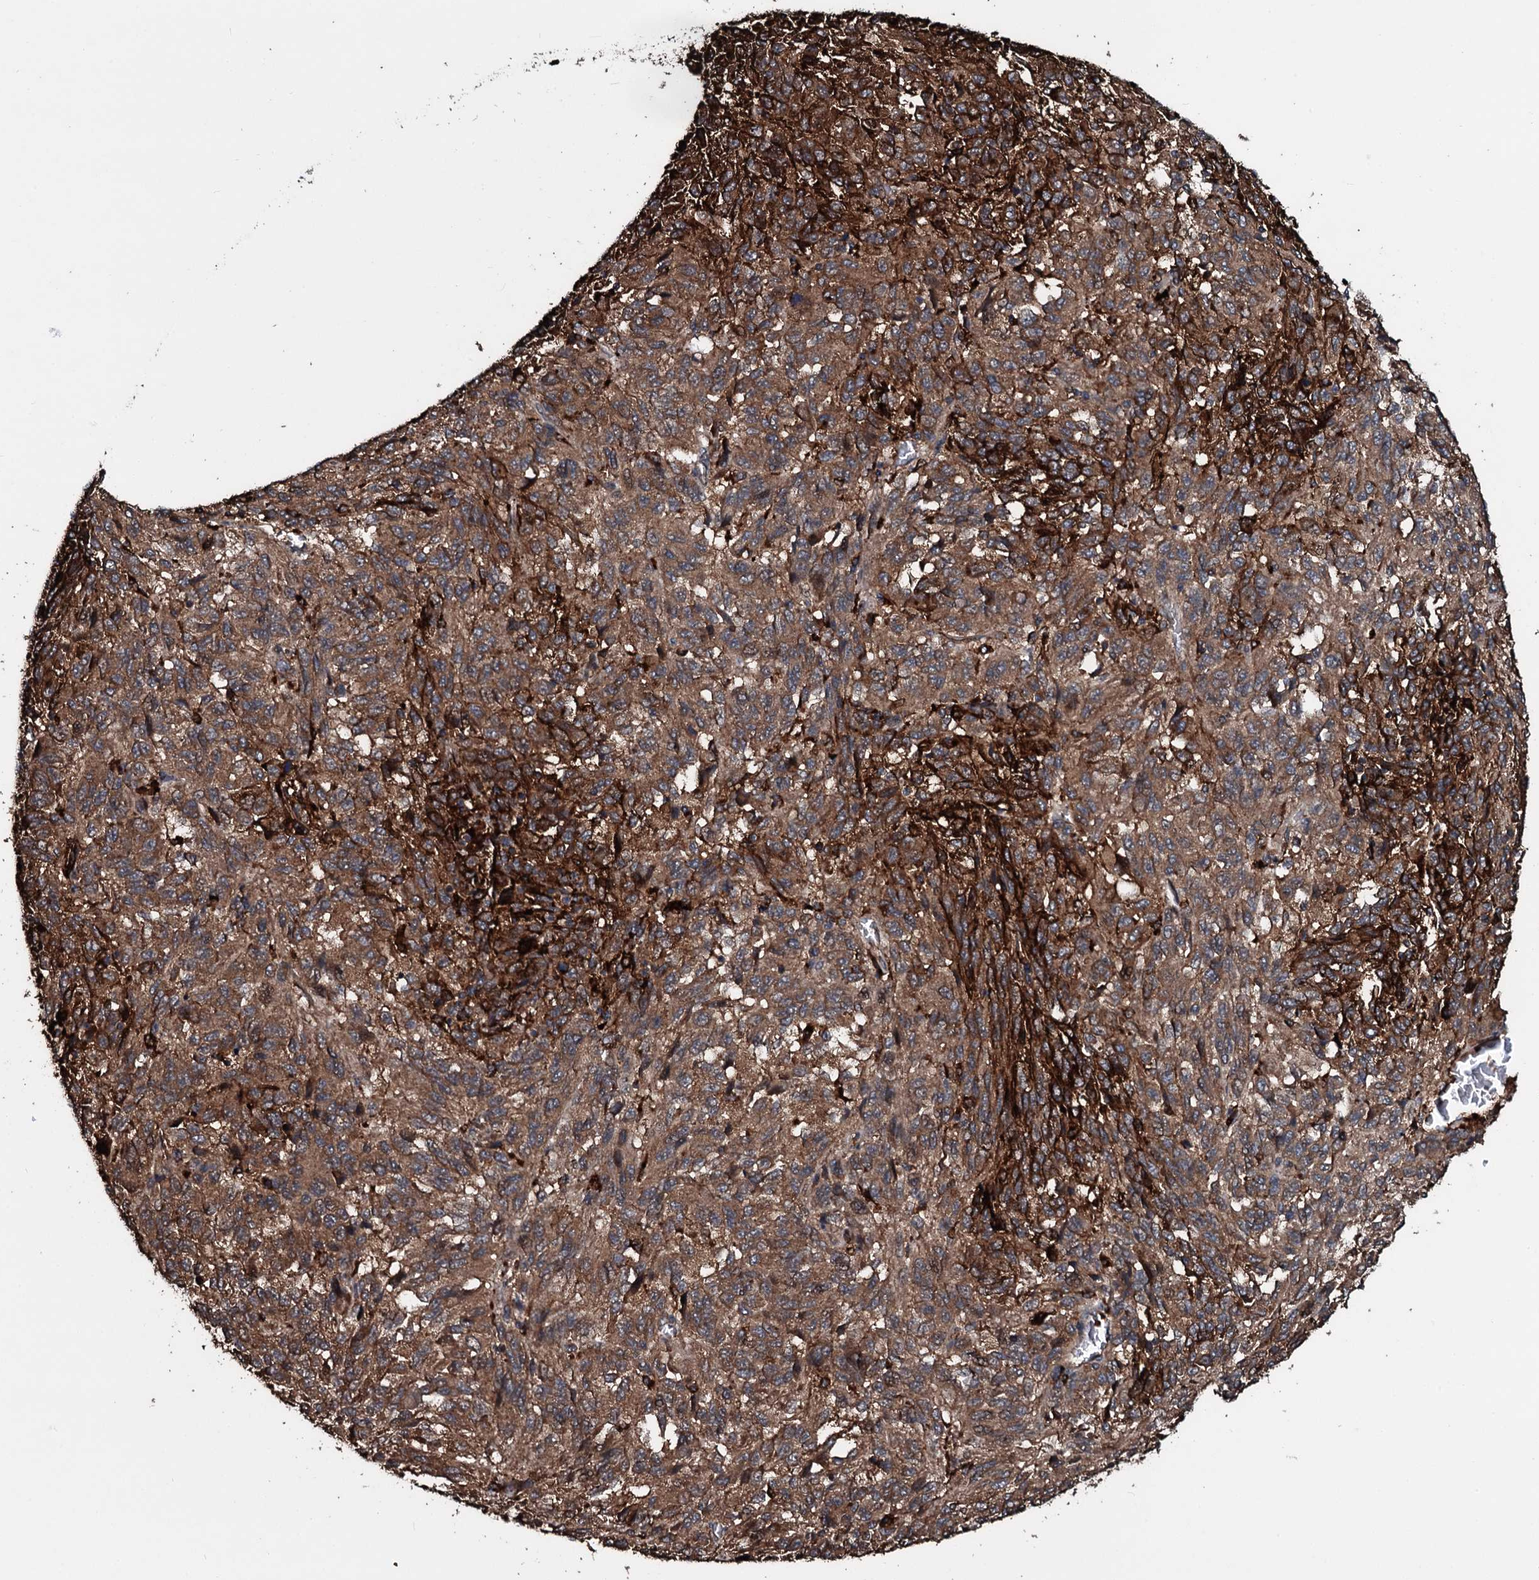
{"staining": {"intensity": "moderate", "quantity": ">75%", "location": "cytoplasmic/membranous"}, "tissue": "melanoma", "cell_type": "Tumor cells", "image_type": "cancer", "snomed": [{"axis": "morphology", "description": "Malignant melanoma, Metastatic site"}, {"axis": "topography", "description": "Lung"}], "caption": "Malignant melanoma (metastatic site) stained with DAB immunohistochemistry (IHC) demonstrates medium levels of moderate cytoplasmic/membranous expression in about >75% of tumor cells. The protein of interest is shown in brown color, while the nuclei are stained blue.", "gene": "TPGS2", "patient": {"sex": "male", "age": 64}}